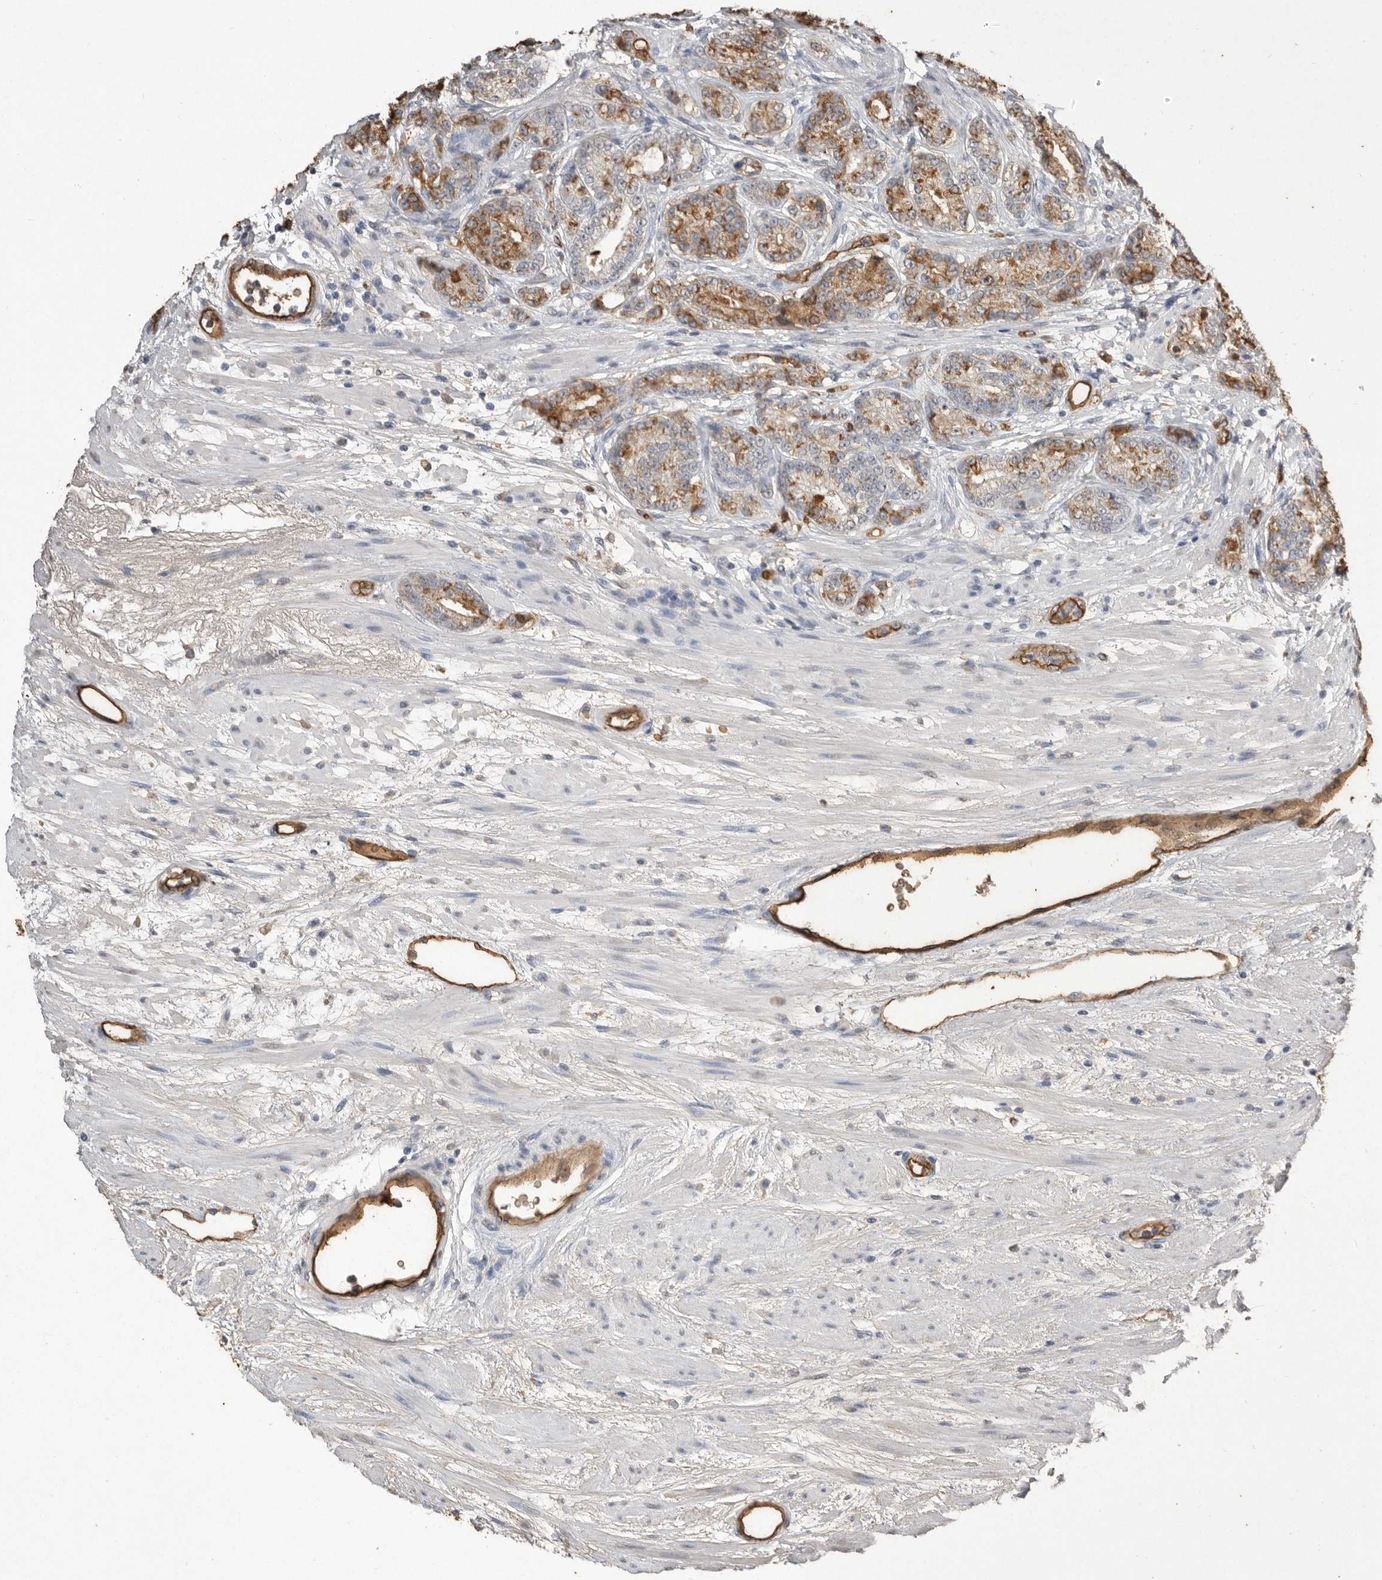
{"staining": {"intensity": "moderate", "quantity": "25%-75%", "location": "cytoplasmic/membranous"}, "tissue": "prostate cancer", "cell_type": "Tumor cells", "image_type": "cancer", "snomed": [{"axis": "morphology", "description": "Adenocarcinoma, High grade"}, {"axis": "topography", "description": "Prostate"}], "caption": "Tumor cells display moderate cytoplasmic/membranous staining in approximately 25%-75% of cells in prostate cancer.", "gene": "IL27", "patient": {"sex": "male", "age": 61}}